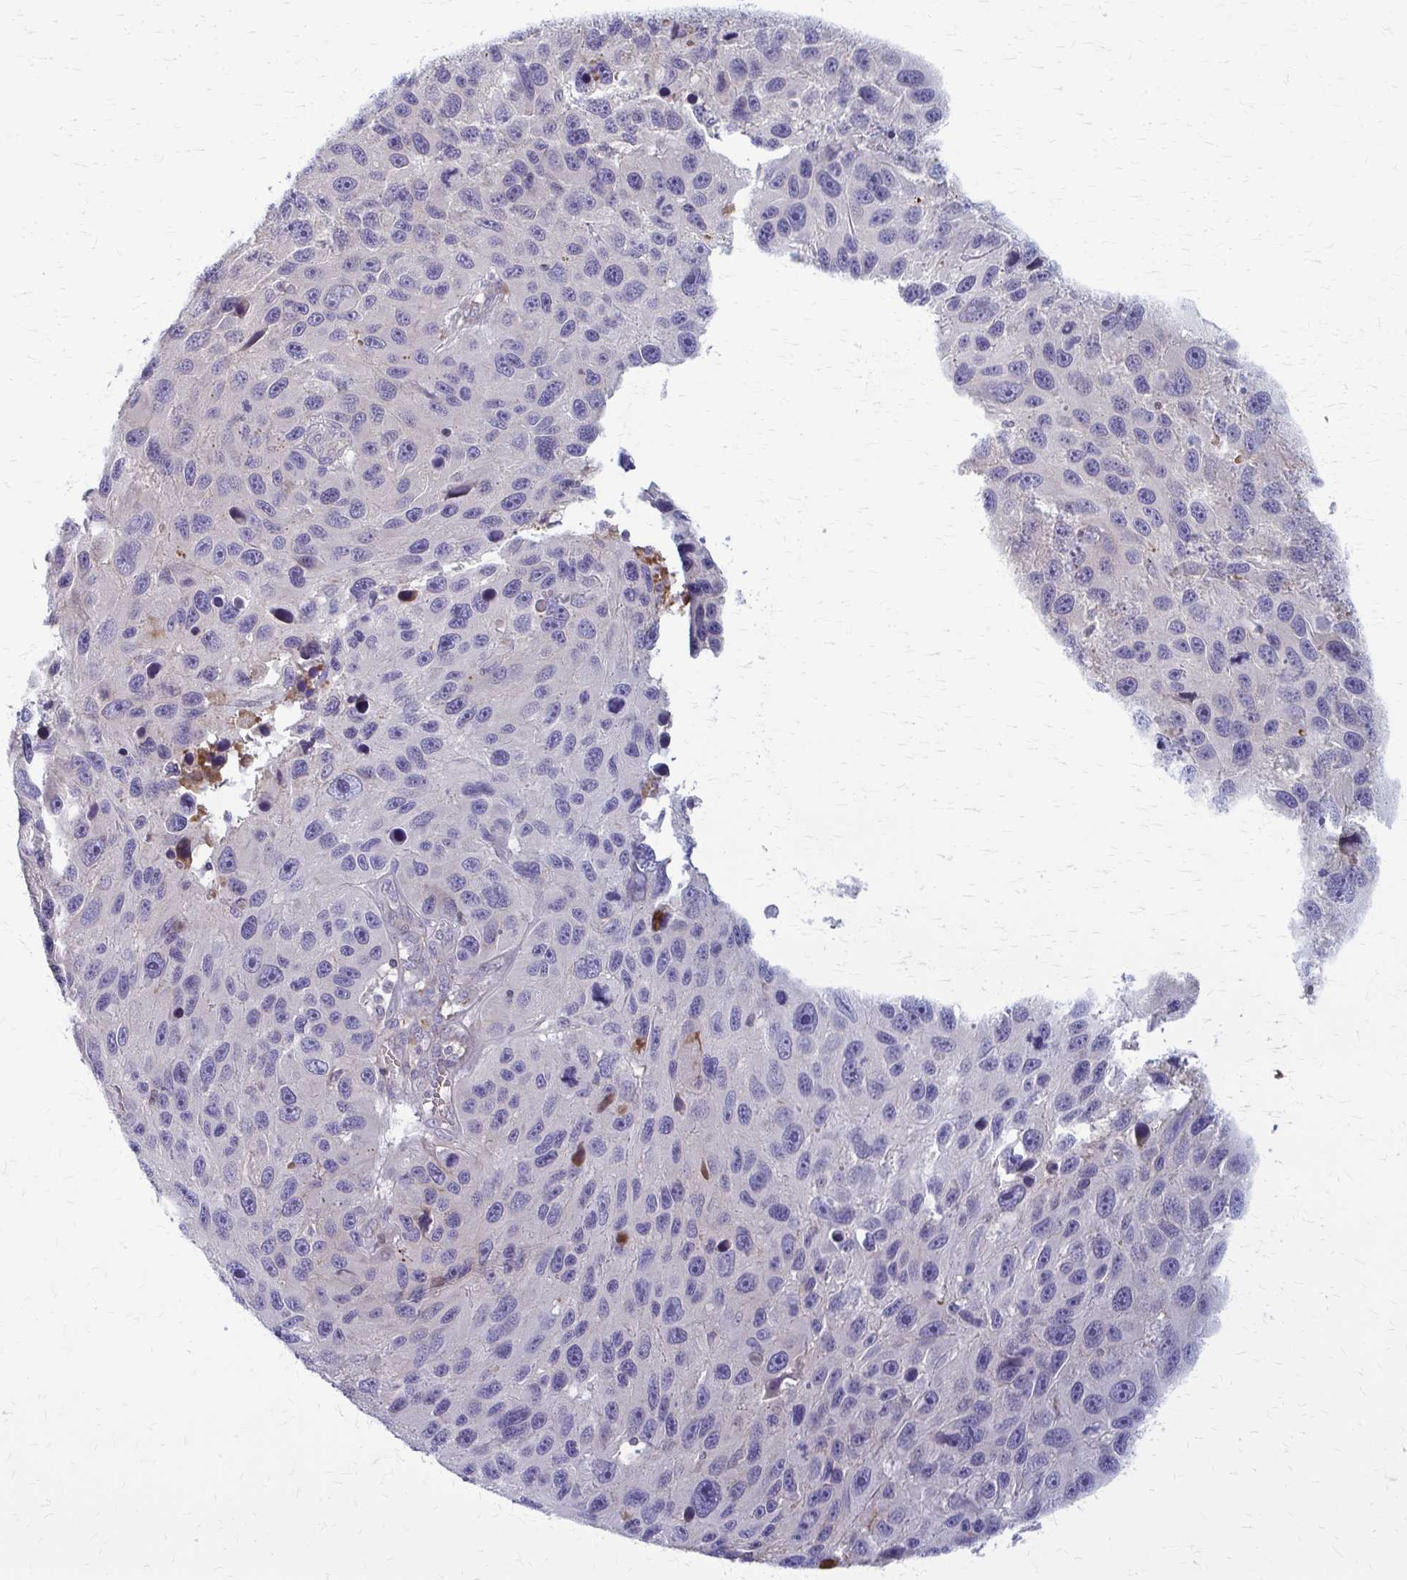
{"staining": {"intensity": "negative", "quantity": "none", "location": "none"}, "tissue": "melanoma", "cell_type": "Tumor cells", "image_type": "cancer", "snomed": [{"axis": "morphology", "description": "Malignant melanoma, NOS"}, {"axis": "topography", "description": "Skin"}], "caption": "IHC of human malignant melanoma reveals no staining in tumor cells.", "gene": "MCRIP2", "patient": {"sex": "male", "age": 53}}